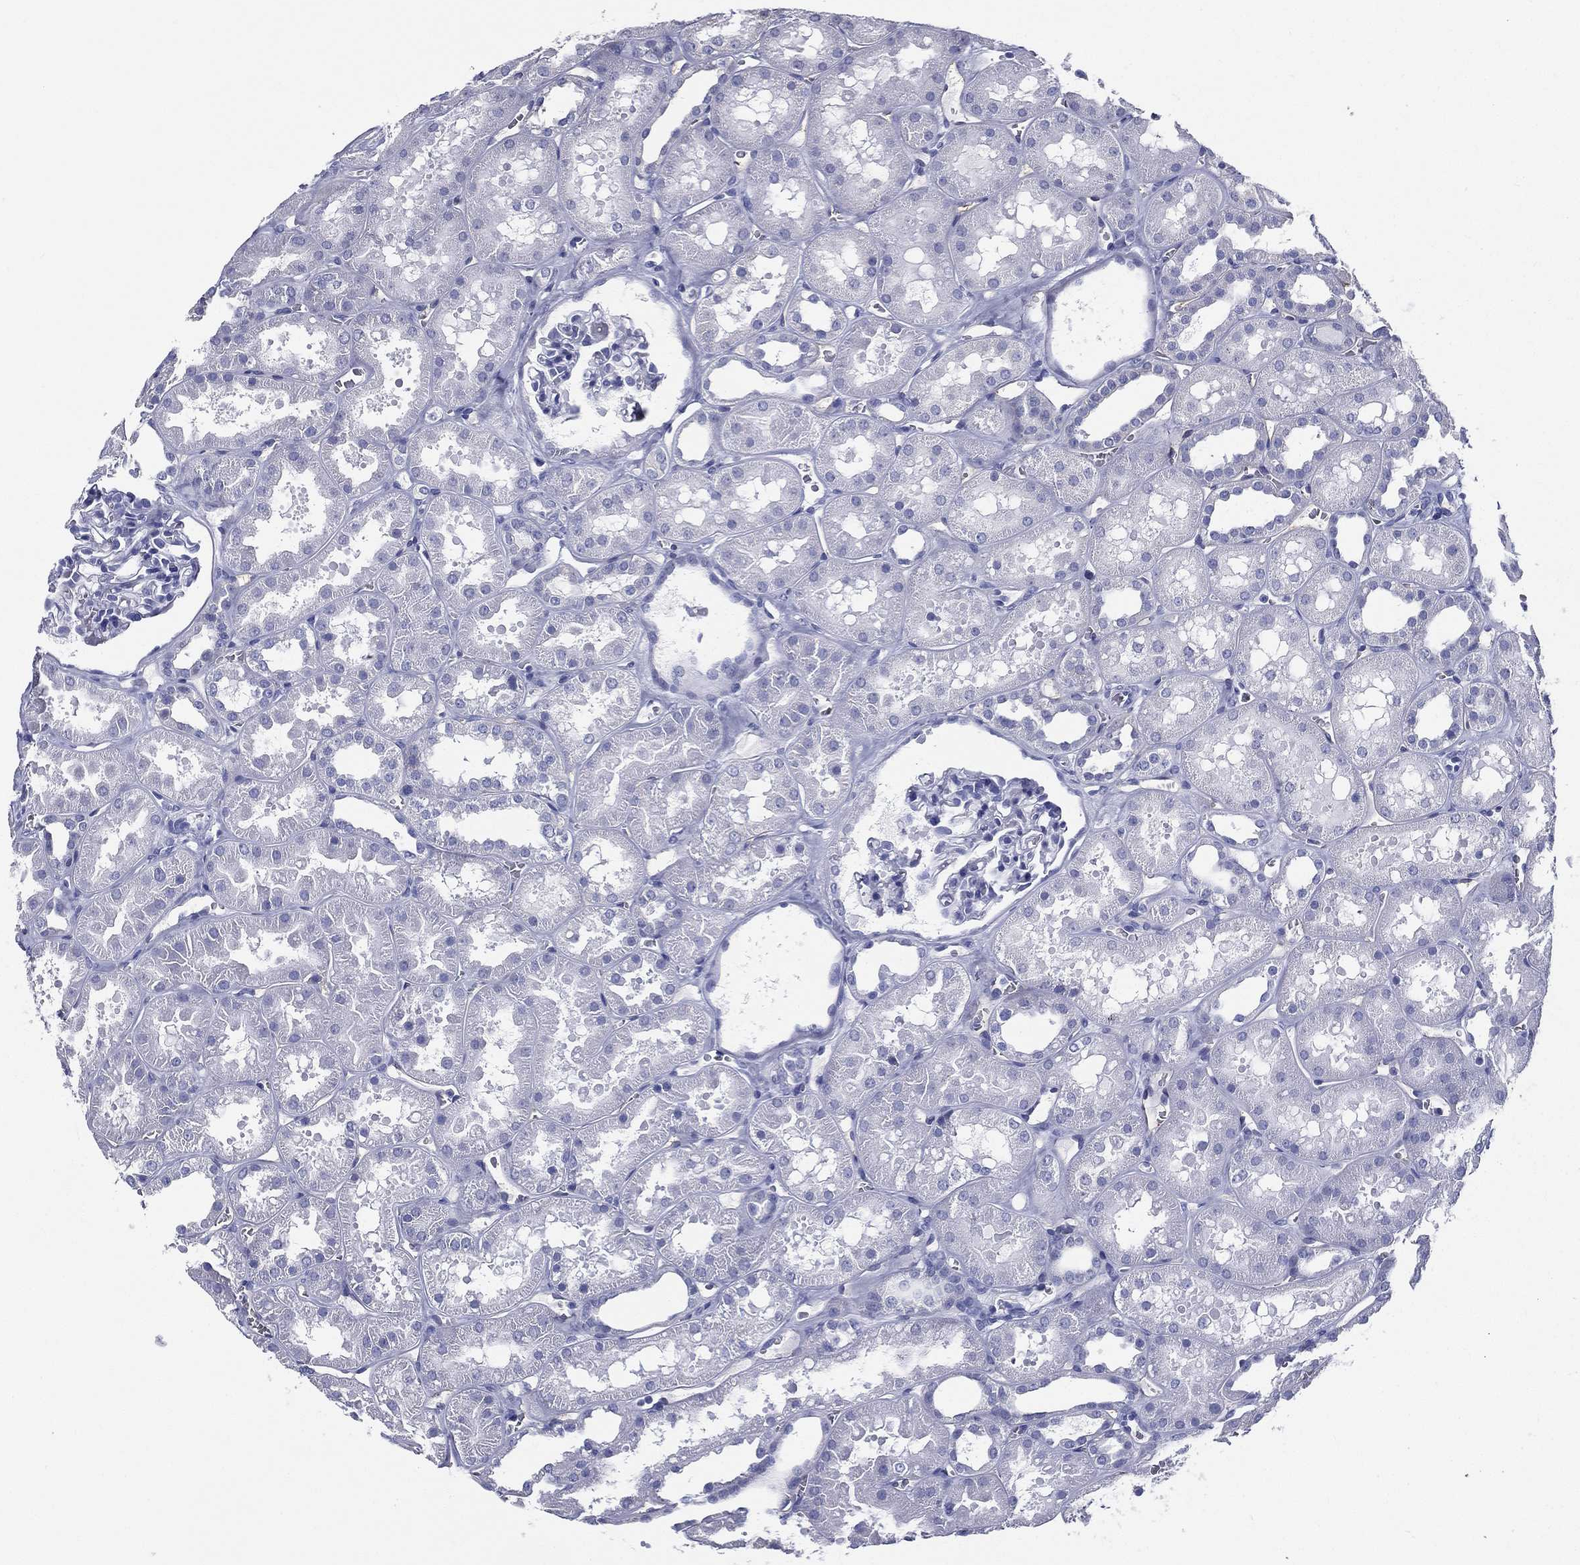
{"staining": {"intensity": "negative", "quantity": "none", "location": "none"}, "tissue": "kidney", "cell_type": "Cells in glomeruli", "image_type": "normal", "snomed": [{"axis": "morphology", "description": "Normal tissue, NOS"}, {"axis": "topography", "description": "Kidney"}], "caption": "Immunohistochemistry (IHC) of benign human kidney demonstrates no positivity in cells in glomeruli.", "gene": "RSPH4A", "patient": {"sex": "female", "age": 41}}